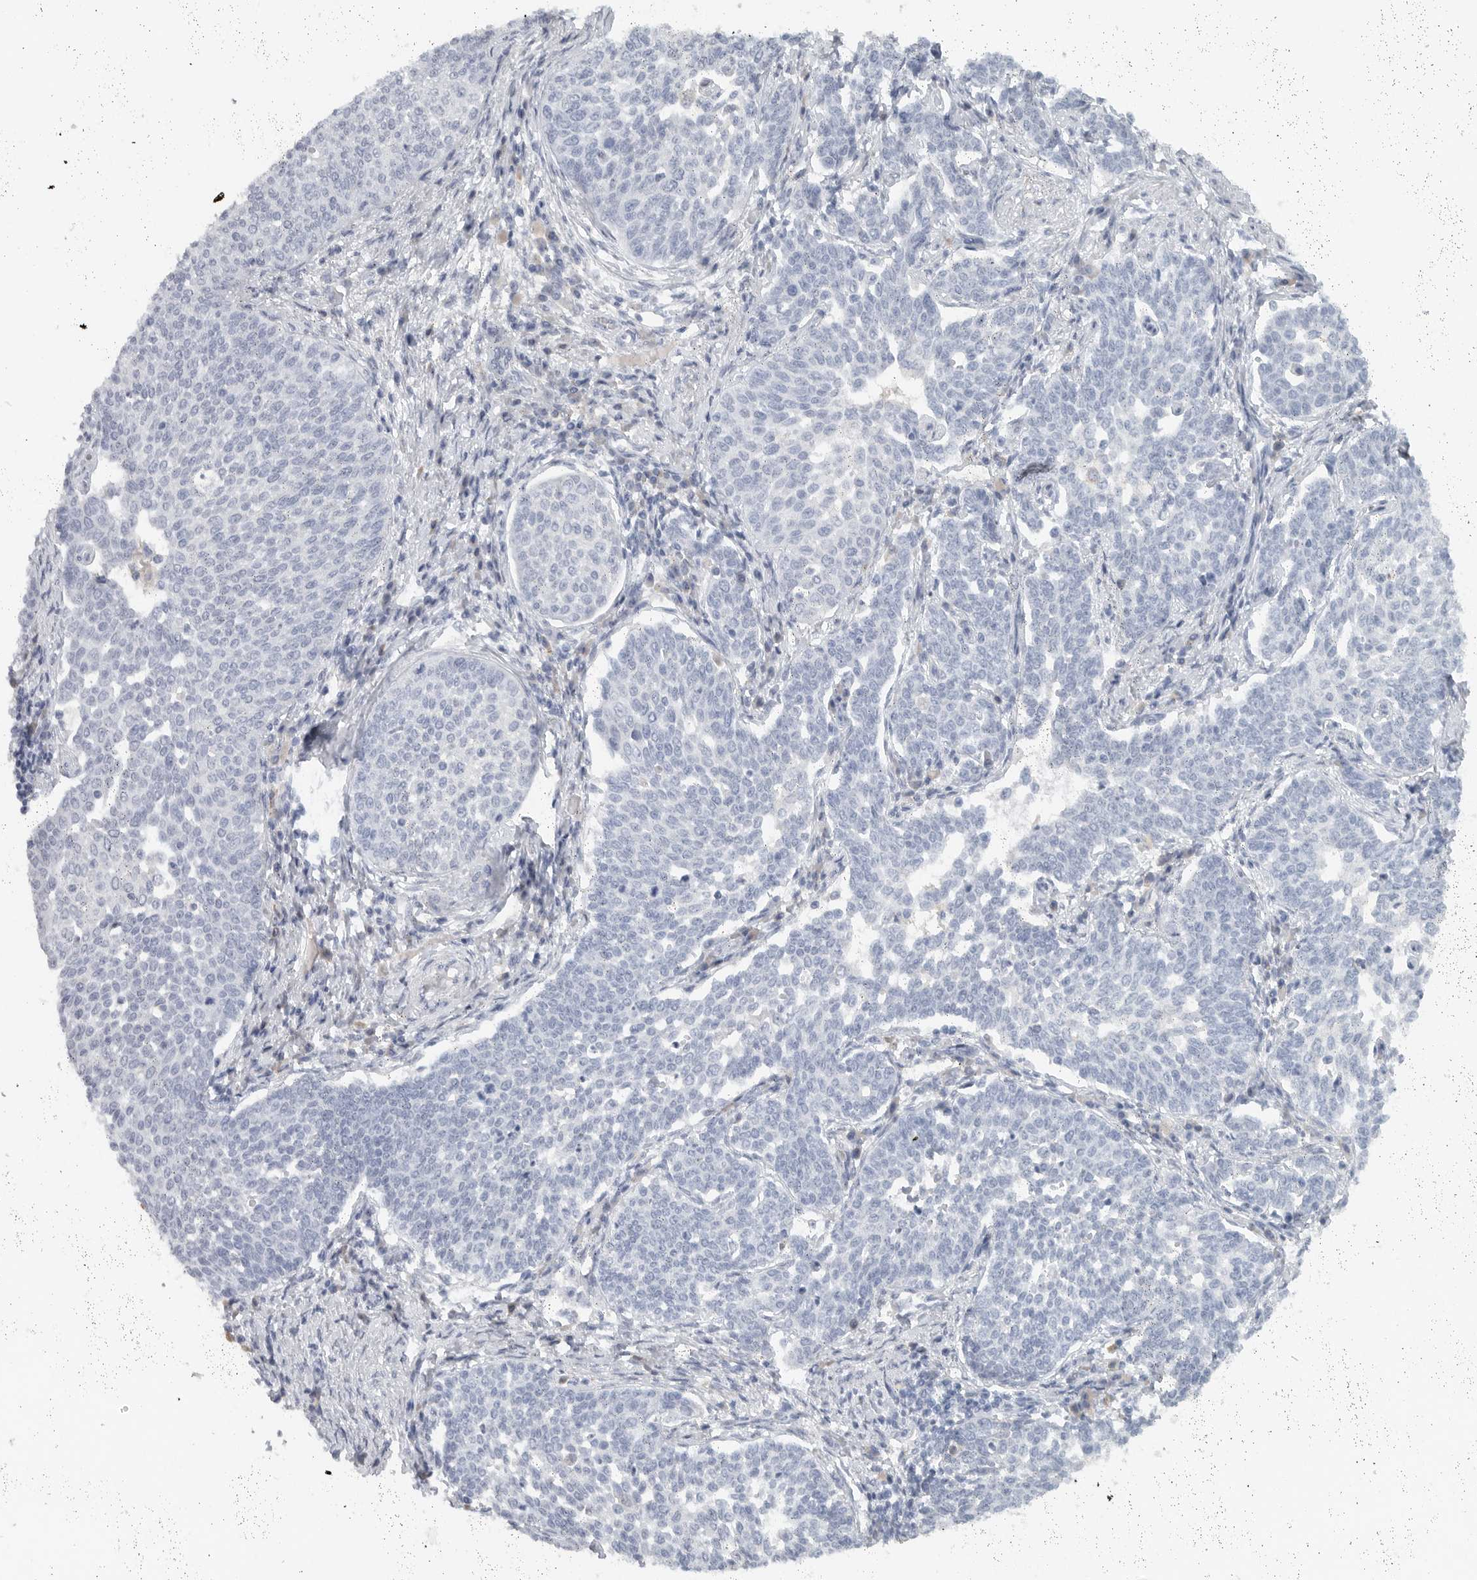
{"staining": {"intensity": "negative", "quantity": "none", "location": "none"}, "tissue": "cervical cancer", "cell_type": "Tumor cells", "image_type": "cancer", "snomed": [{"axis": "morphology", "description": "Squamous cell carcinoma, NOS"}, {"axis": "topography", "description": "Cervix"}], "caption": "The IHC photomicrograph has no significant staining in tumor cells of cervical cancer (squamous cell carcinoma) tissue.", "gene": "PAM", "patient": {"sex": "female", "age": 34}}